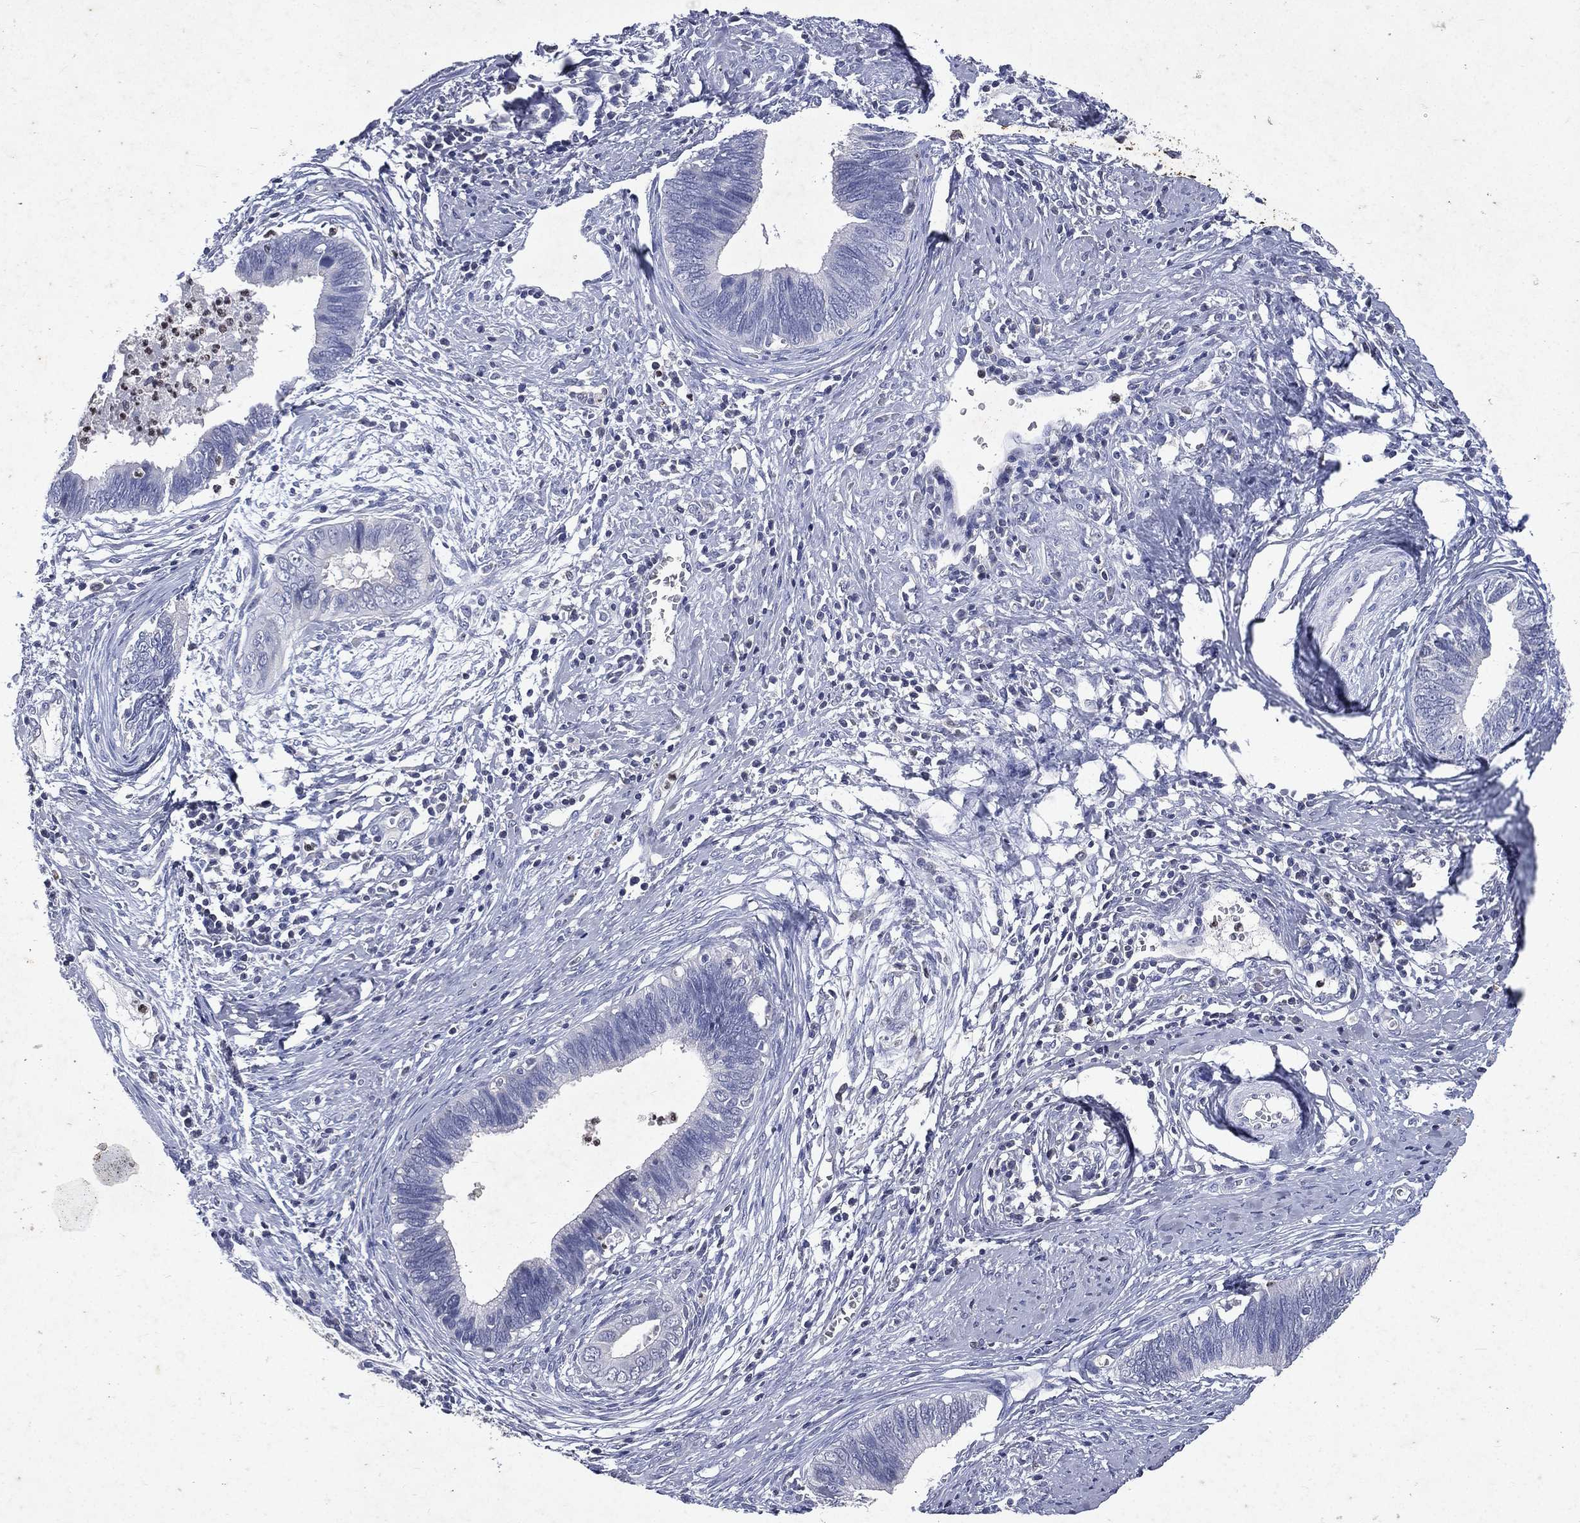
{"staining": {"intensity": "negative", "quantity": "none", "location": "none"}, "tissue": "cervical cancer", "cell_type": "Tumor cells", "image_type": "cancer", "snomed": [{"axis": "morphology", "description": "Adenocarcinoma, NOS"}, {"axis": "topography", "description": "Cervix"}], "caption": "This is an immunohistochemistry (IHC) photomicrograph of human cervical cancer. There is no expression in tumor cells.", "gene": "SLC34A2", "patient": {"sex": "female", "age": 42}}